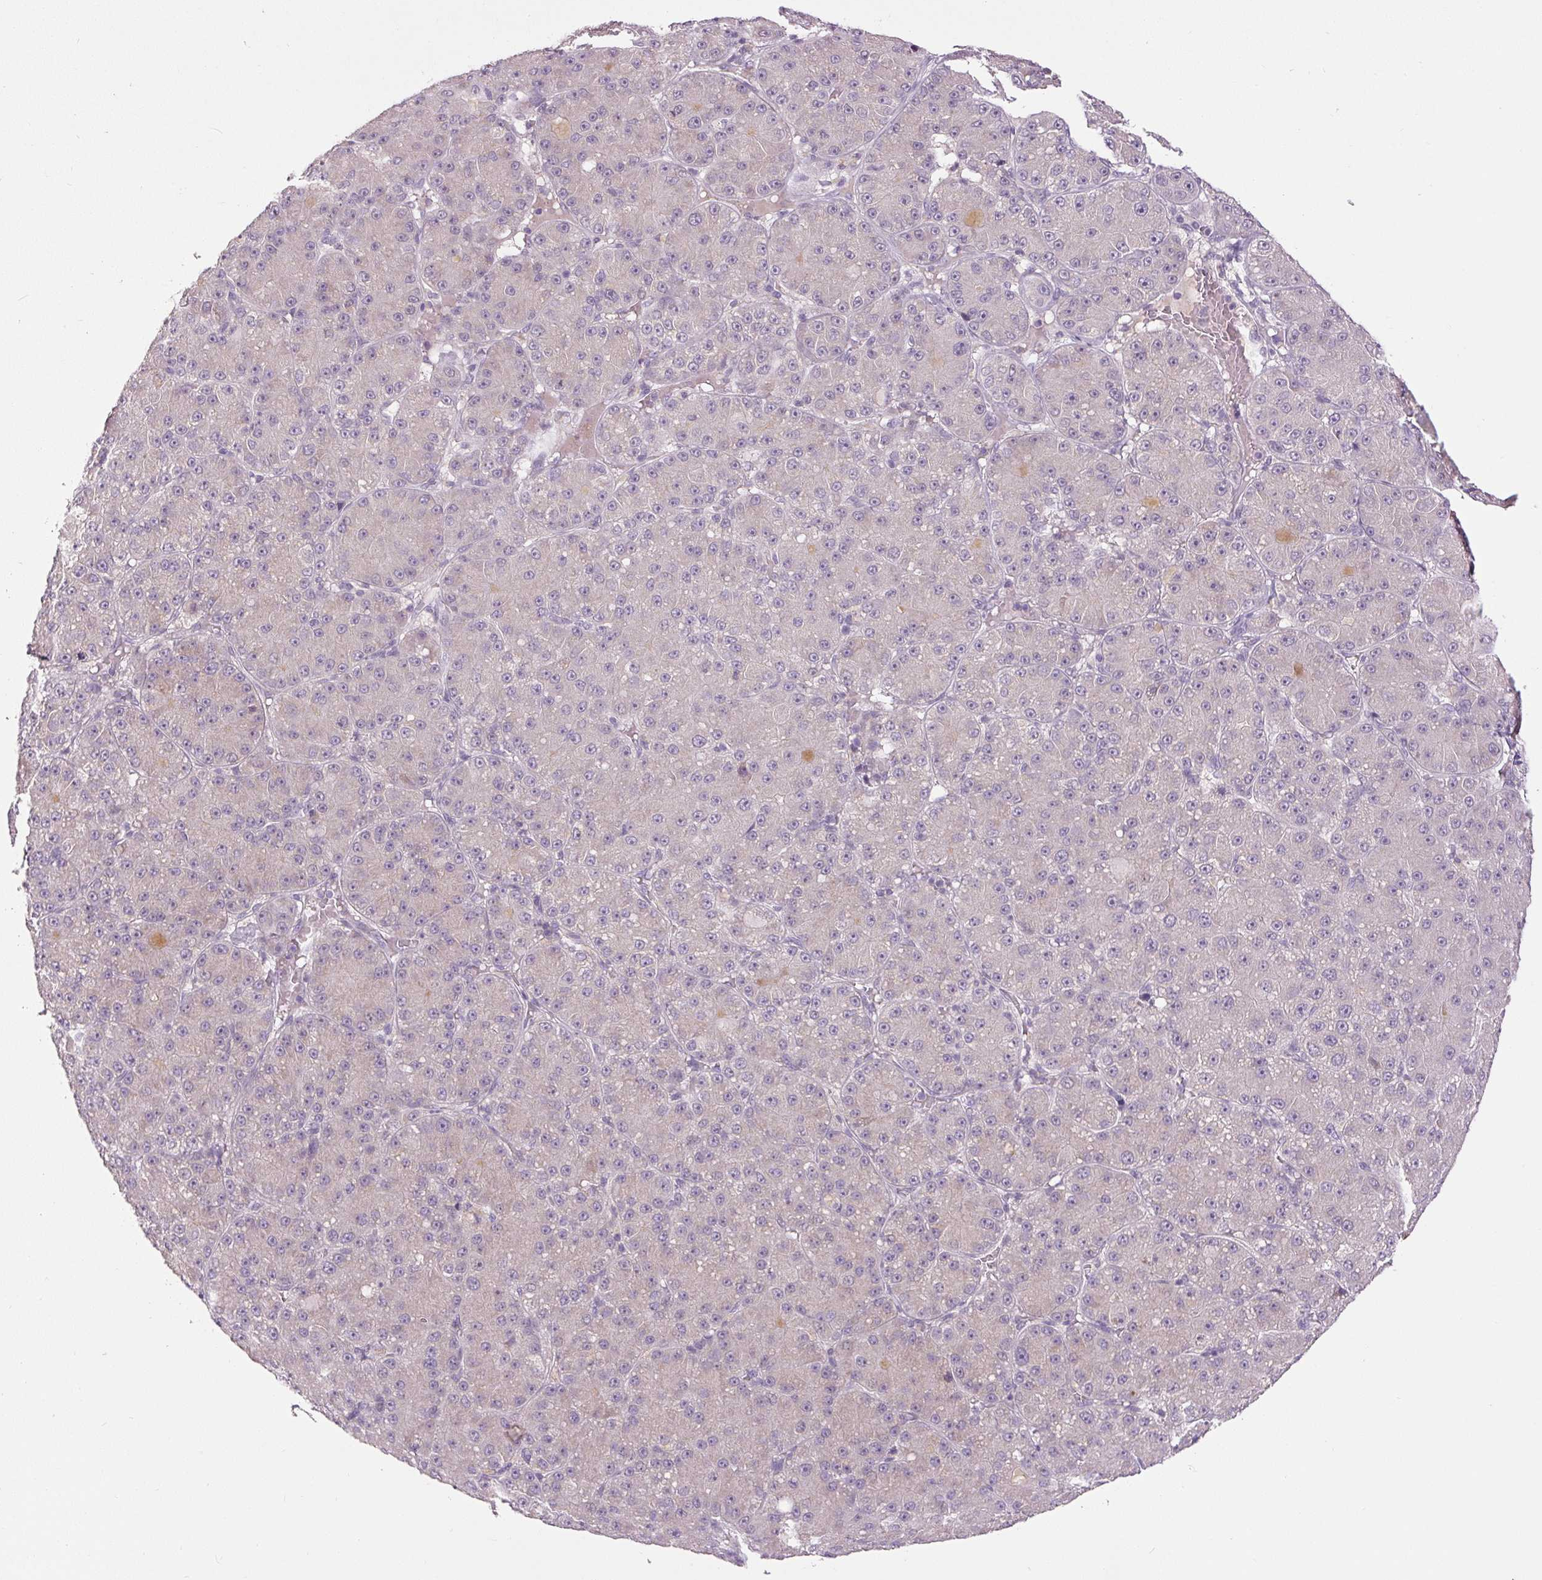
{"staining": {"intensity": "weak", "quantity": "<25%", "location": "cytoplasmic/membranous"}, "tissue": "liver cancer", "cell_type": "Tumor cells", "image_type": "cancer", "snomed": [{"axis": "morphology", "description": "Carcinoma, Hepatocellular, NOS"}, {"axis": "topography", "description": "Liver"}], "caption": "Hepatocellular carcinoma (liver) stained for a protein using immunohistochemistry displays no positivity tumor cells.", "gene": "FABP7", "patient": {"sex": "male", "age": 67}}